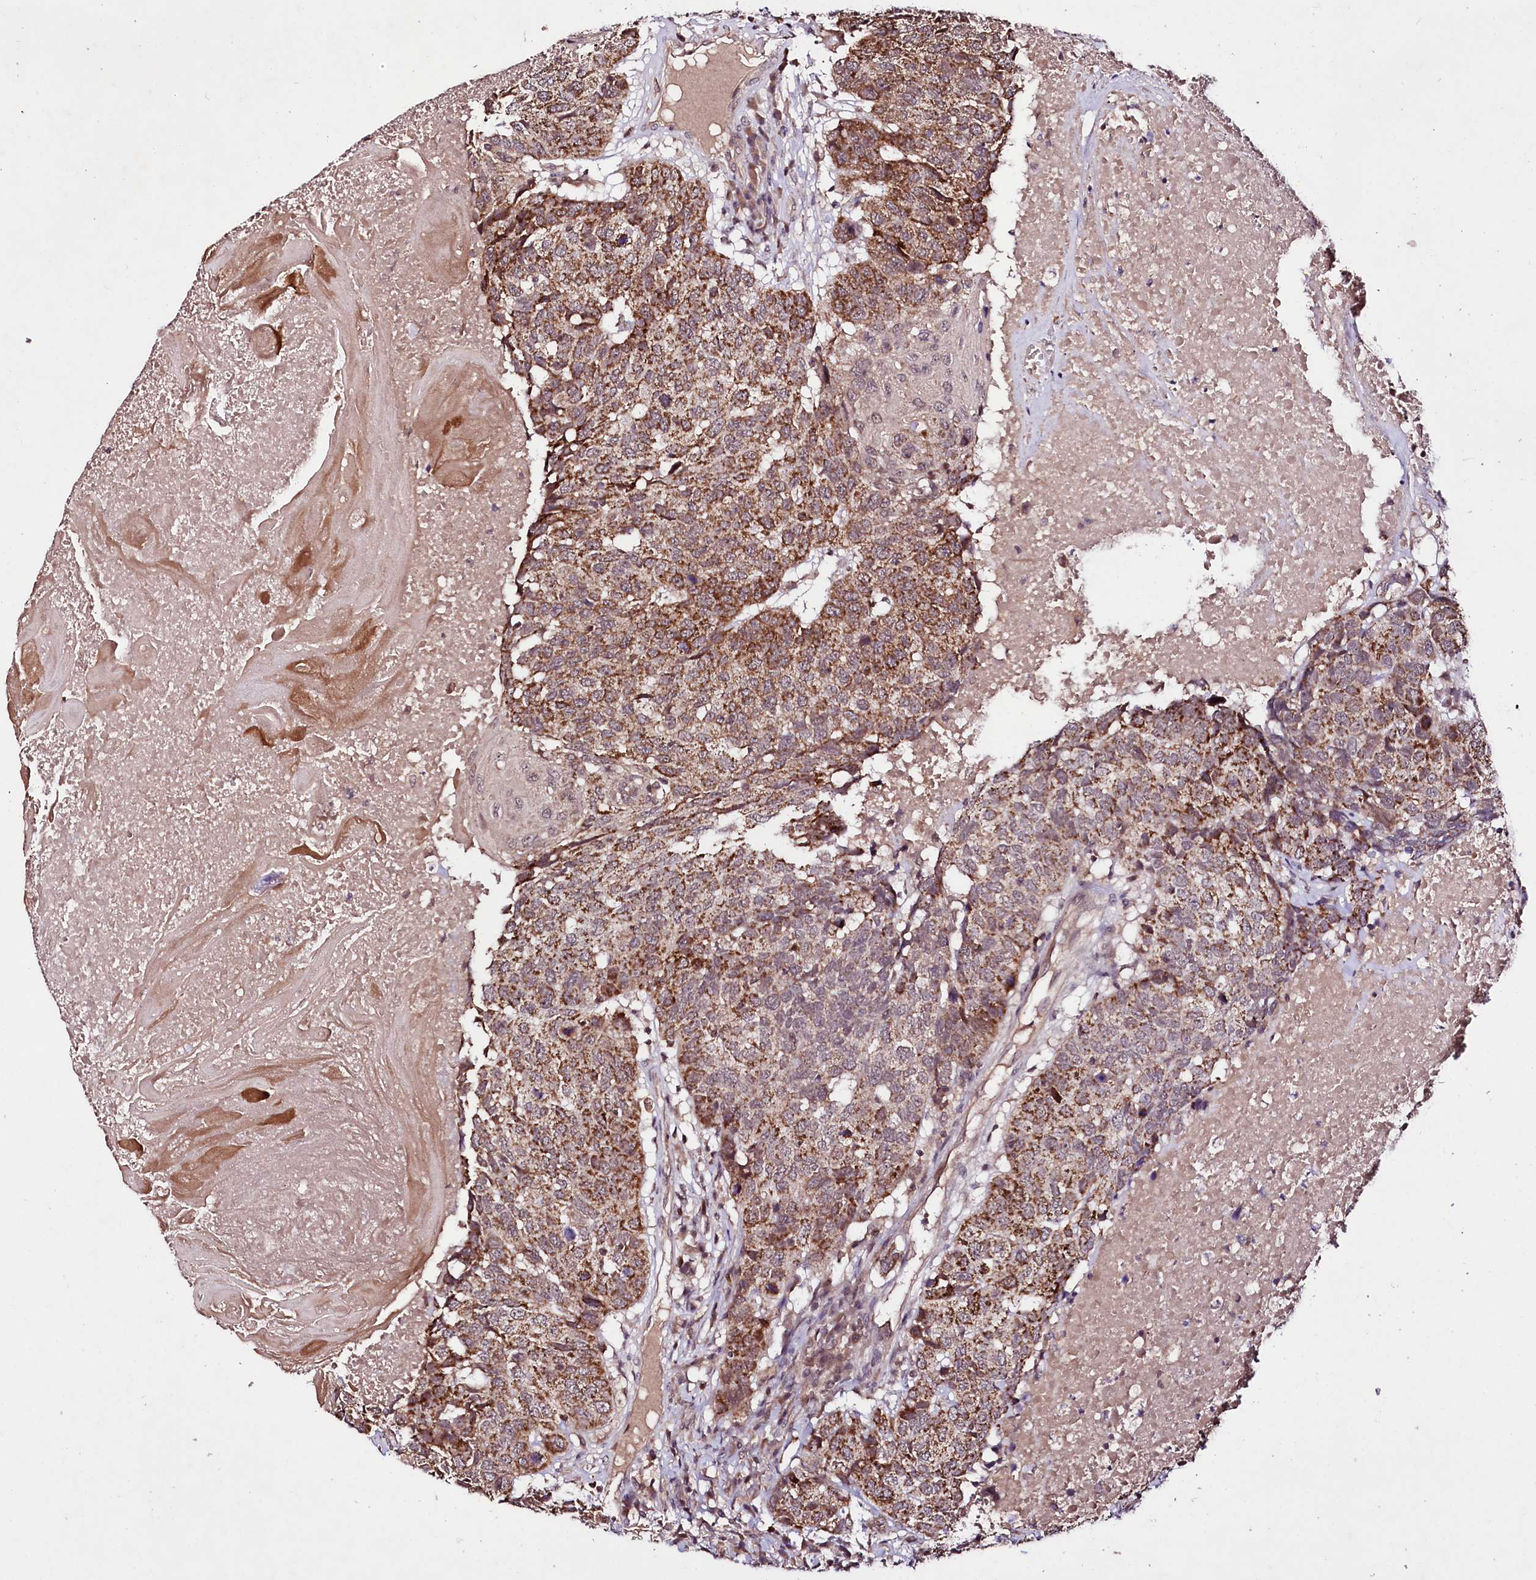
{"staining": {"intensity": "moderate", "quantity": ">75%", "location": "cytoplasmic/membranous"}, "tissue": "head and neck cancer", "cell_type": "Tumor cells", "image_type": "cancer", "snomed": [{"axis": "morphology", "description": "Squamous cell carcinoma, NOS"}, {"axis": "topography", "description": "Head-Neck"}], "caption": "A micrograph of human head and neck squamous cell carcinoma stained for a protein exhibits moderate cytoplasmic/membranous brown staining in tumor cells.", "gene": "TAFAZZIN", "patient": {"sex": "male", "age": 66}}